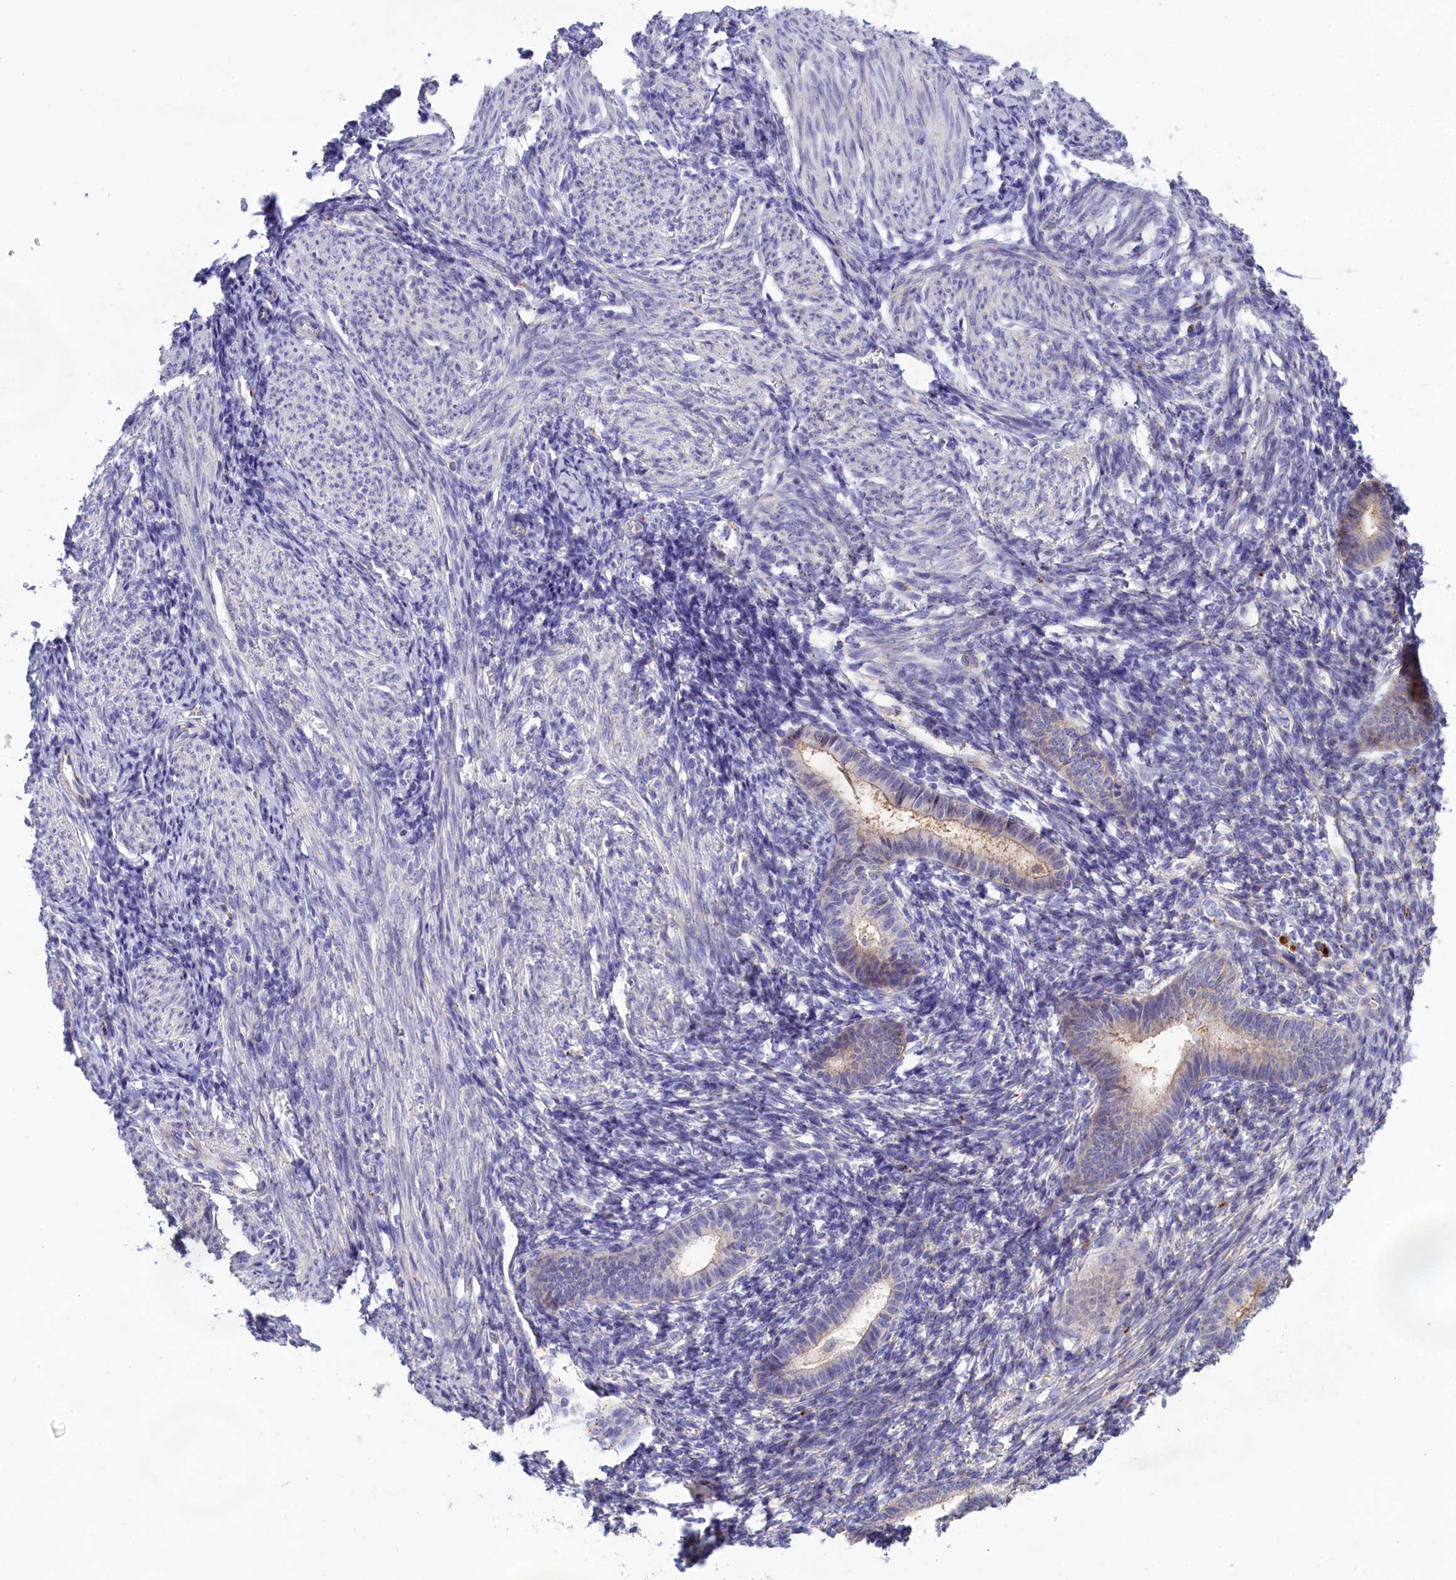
{"staining": {"intensity": "negative", "quantity": "none", "location": "none"}, "tissue": "endometrium", "cell_type": "Cells in endometrial stroma", "image_type": "normal", "snomed": [{"axis": "morphology", "description": "Normal tissue, NOS"}, {"axis": "morphology", "description": "Adenocarcinoma, NOS"}, {"axis": "topography", "description": "Endometrium"}], "caption": "A high-resolution micrograph shows immunohistochemistry staining of normal endometrium, which demonstrates no significant staining in cells in endometrial stroma.", "gene": "WDR6", "patient": {"sex": "female", "age": 57}}